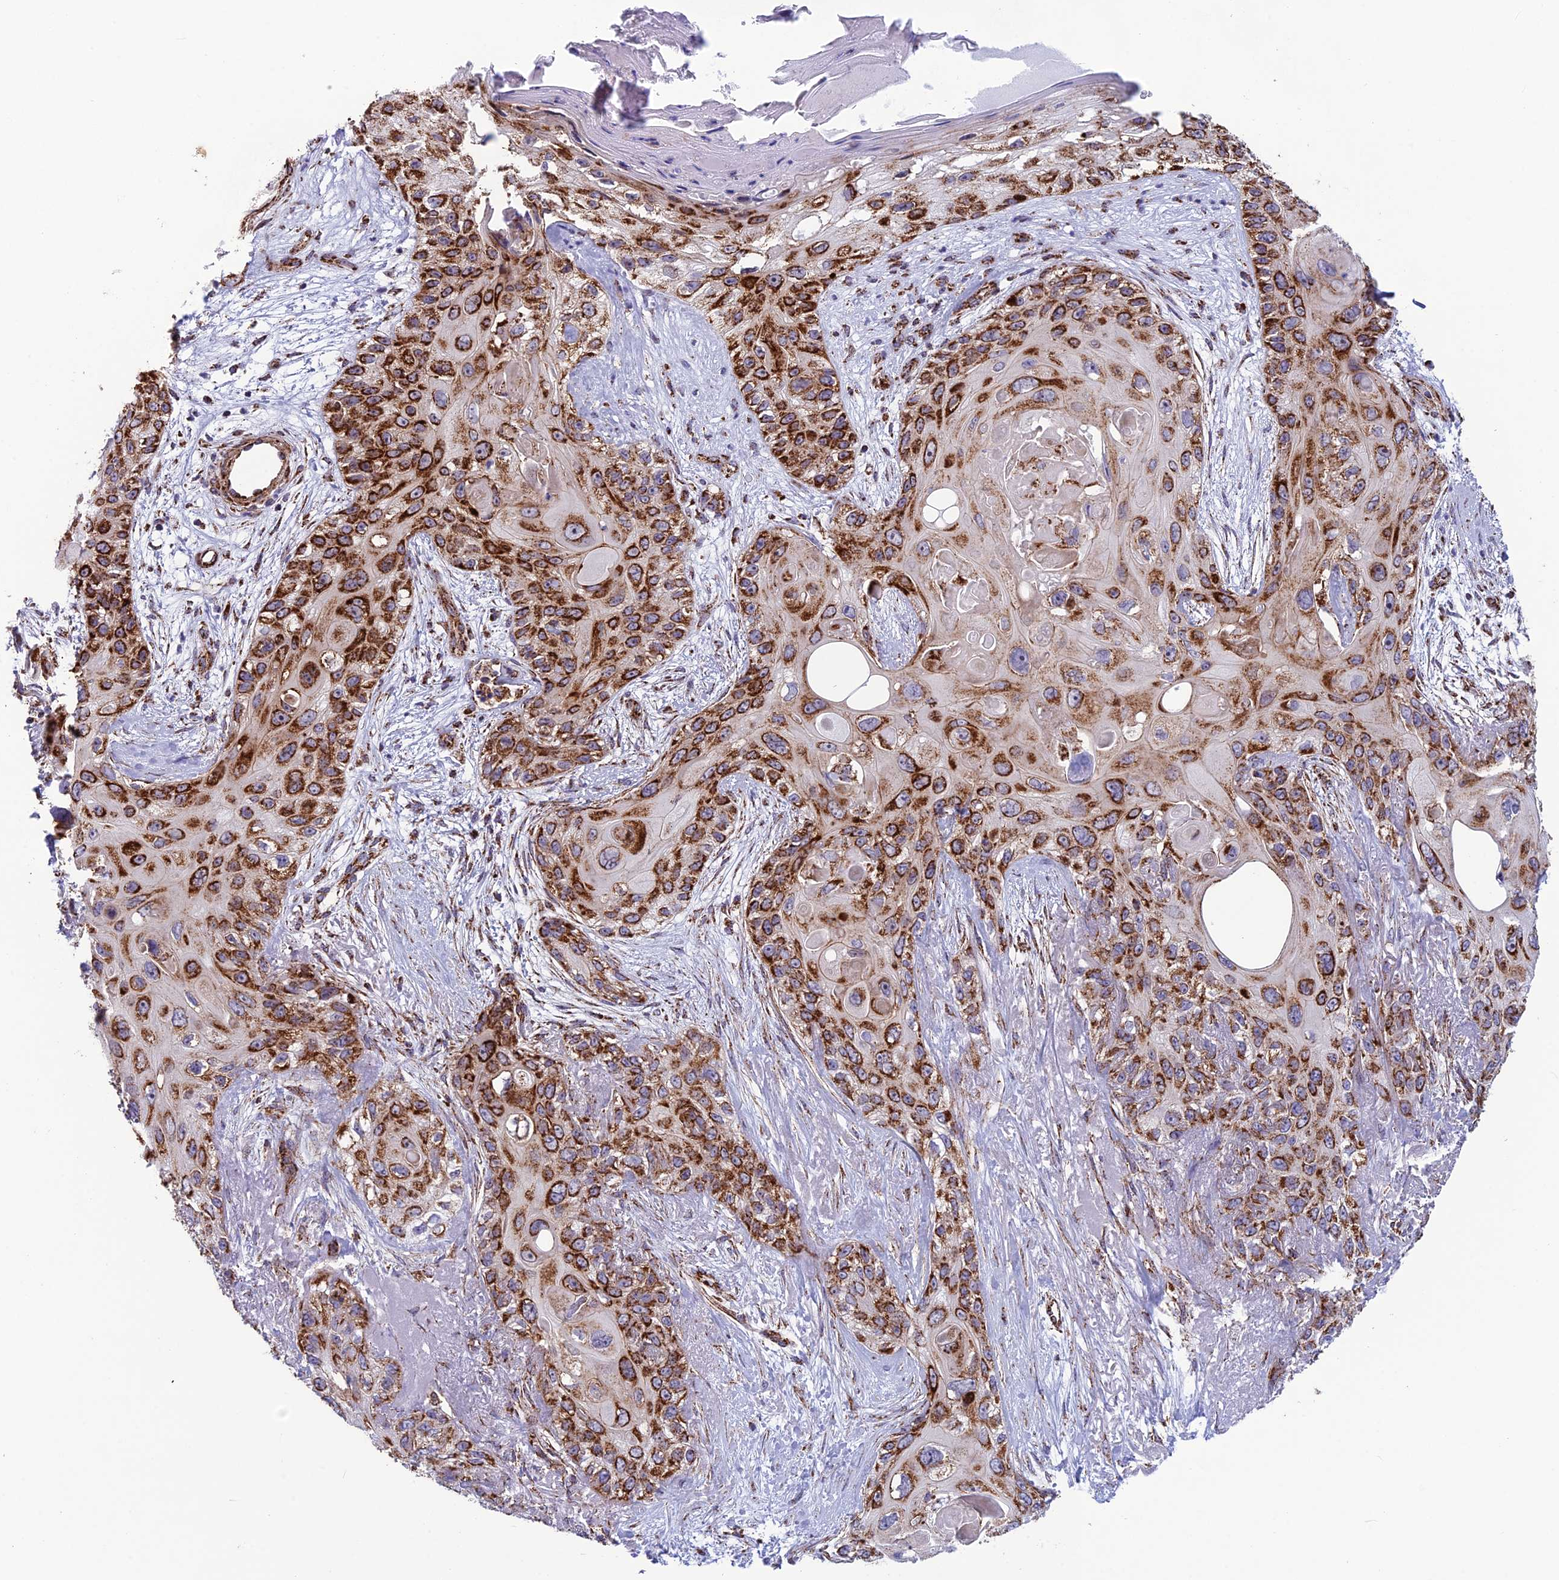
{"staining": {"intensity": "moderate", "quantity": ">75%", "location": "cytoplasmic/membranous"}, "tissue": "skin cancer", "cell_type": "Tumor cells", "image_type": "cancer", "snomed": [{"axis": "morphology", "description": "Normal tissue, NOS"}, {"axis": "morphology", "description": "Squamous cell carcinoma, NOS"}, {"axis": "topography", "description": "Skin"}], "caption": "Immunohistochemical staining of skin cancer (squamous cell carcinoma) shows medium levels of moderate cytoplasmic/membranous staining in about >75% of tumor cells.", "gene": "MRPS18B", "patient": {"sex": "male", "age": 72}}